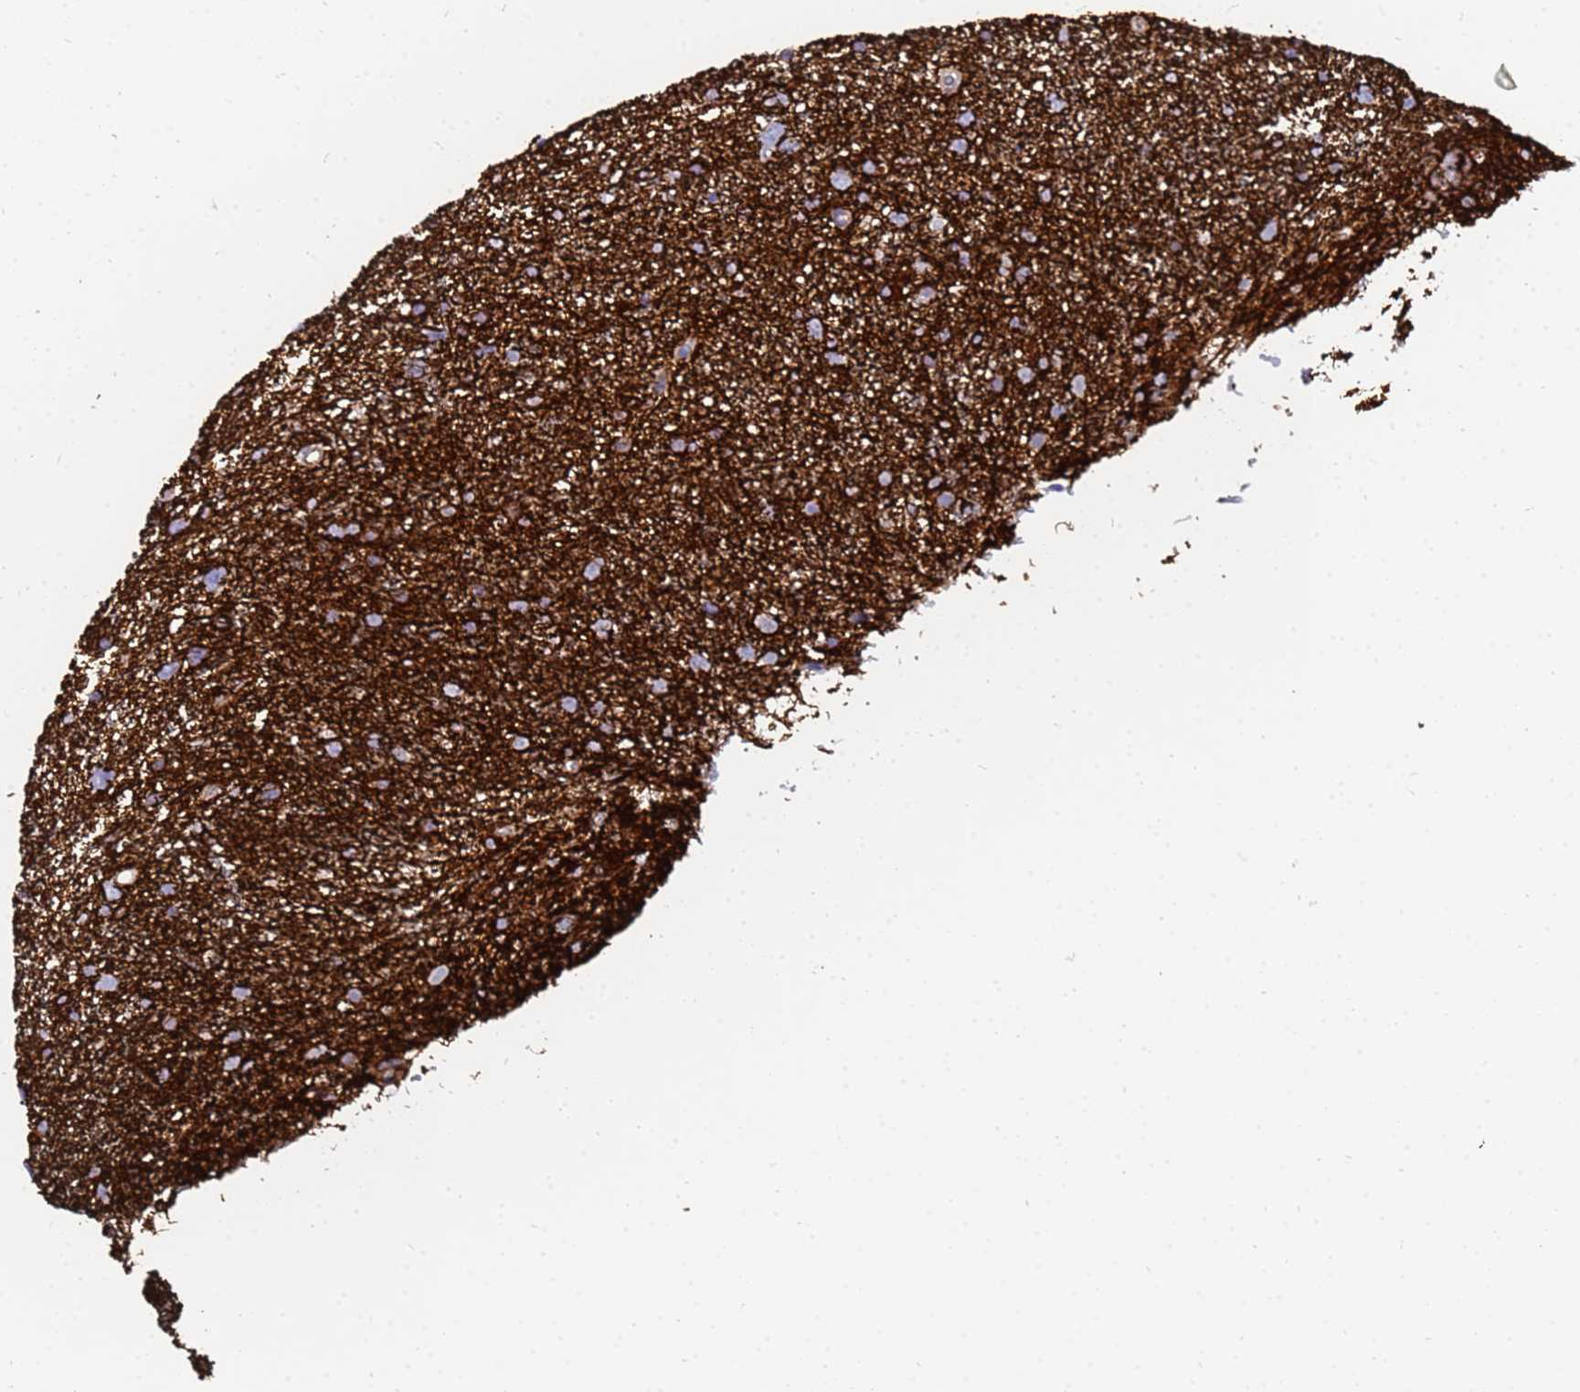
{"staining": {"intensity": "negative", "quantity": "none", "location": "none"}, "tissue": "glioma", "cell_type": "Tumor cells", "image_type": "cancer", "snomed": [{"axis": "morphology", "description": "Glioma, malignant, Low grade"}, {"axis": "topography", "description": "Cerebral cortex"}], "caption": "IHC of human glioma demonstrates no staining in tumor cells.", "gene": "SYT13", "patient": {"sex": "female", "age": 39}}